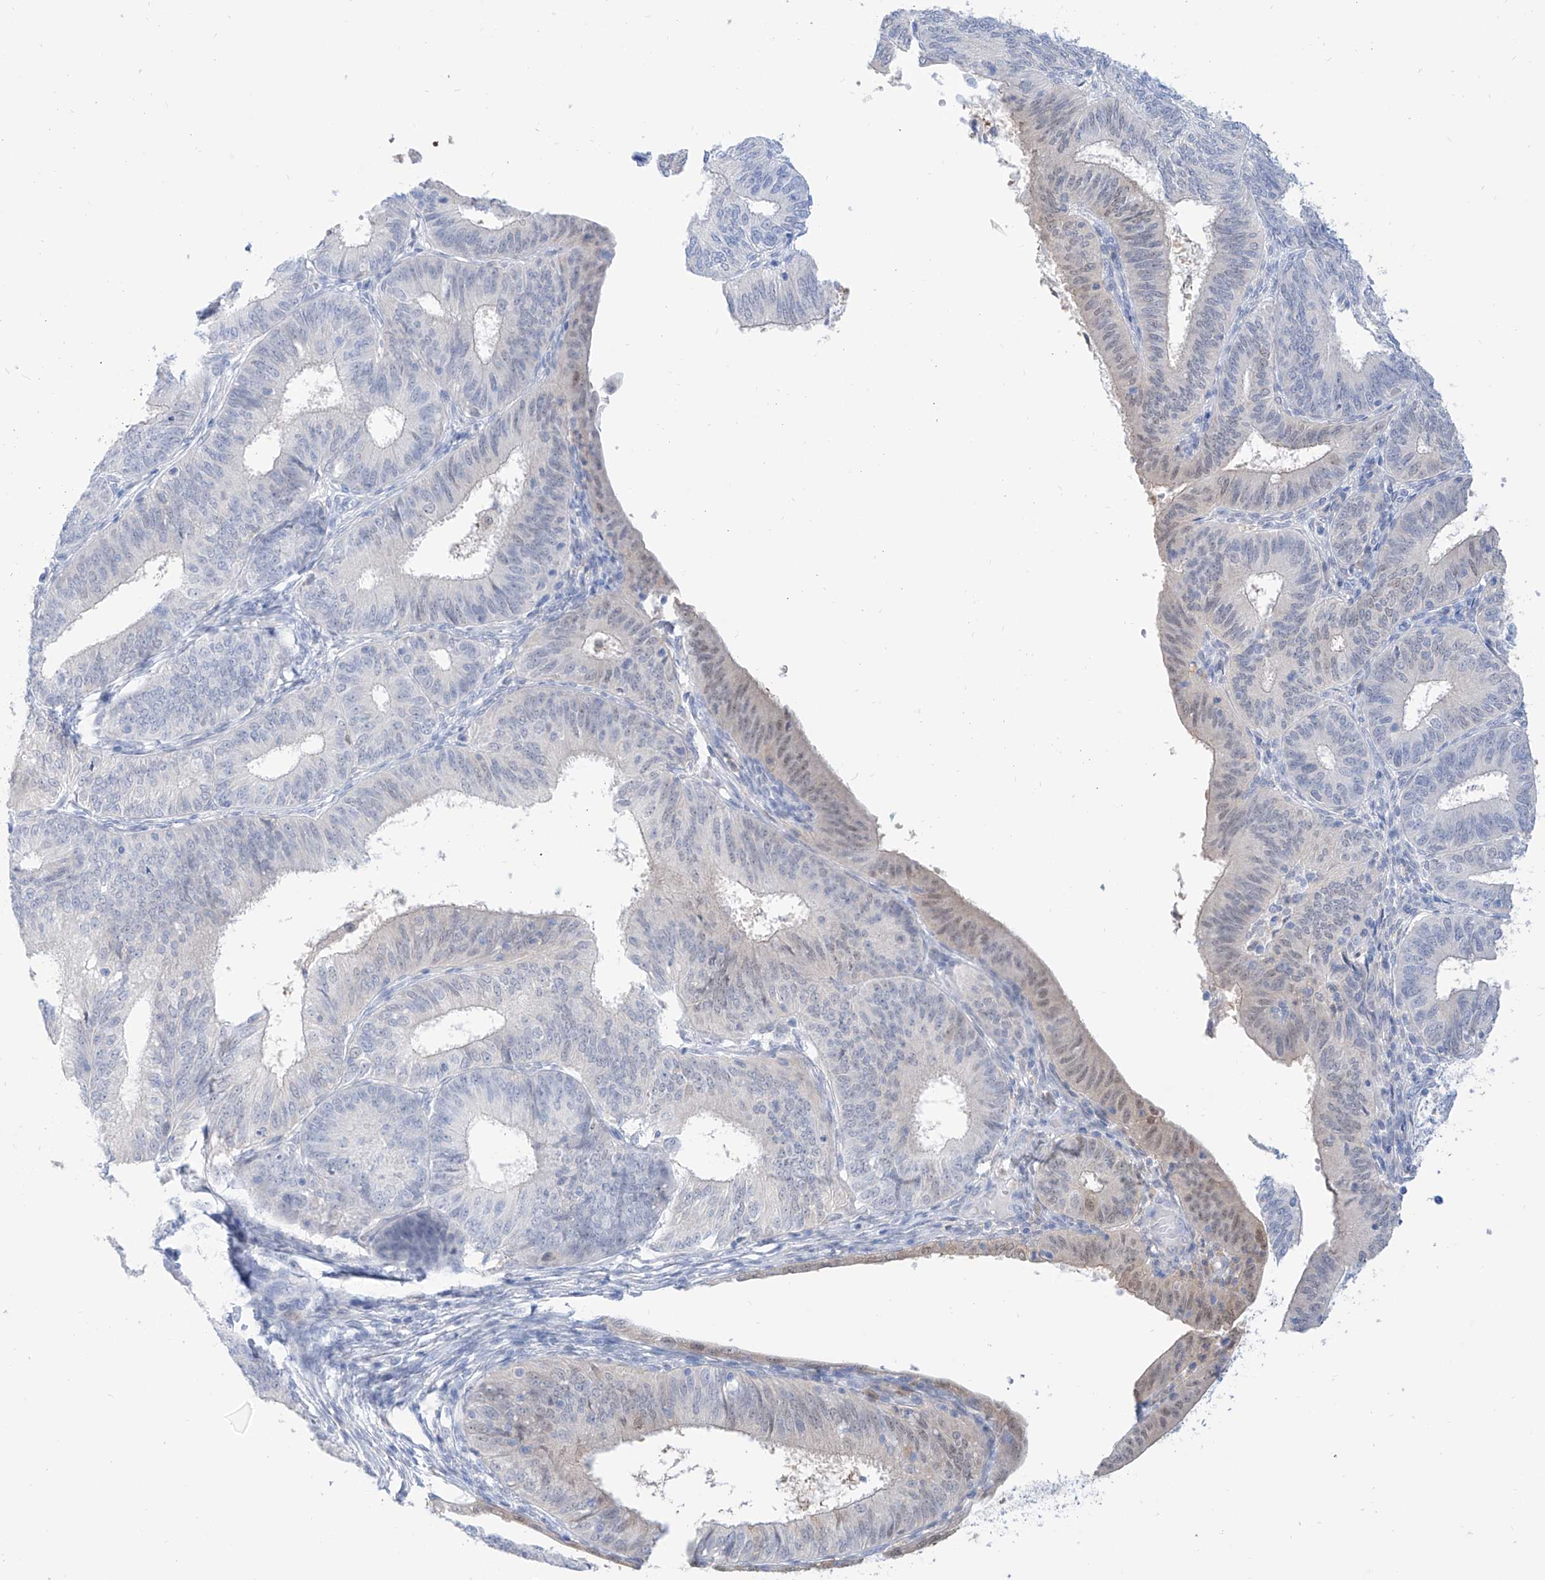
{"staining": {"intensity": "weak", "quantity": "<25%", "location": "nuclear"}, "tissue": "endometrial cancer", "cell_type": "Tumor cells", "image_type": "cancer", "snomed": [{"axis": "morphology", "description": "Adenocarcinoma, NOS"}, {"axis": "topography", "description": "Endometrium"}], "caption": "DAB (3,3'-diaminobenzidine) immunohistochemical staining of human endometrial cancer displays no significant staining in tumor cells.", "gene": "PDXK", "patient": {"sex": "female", "age": 51}}